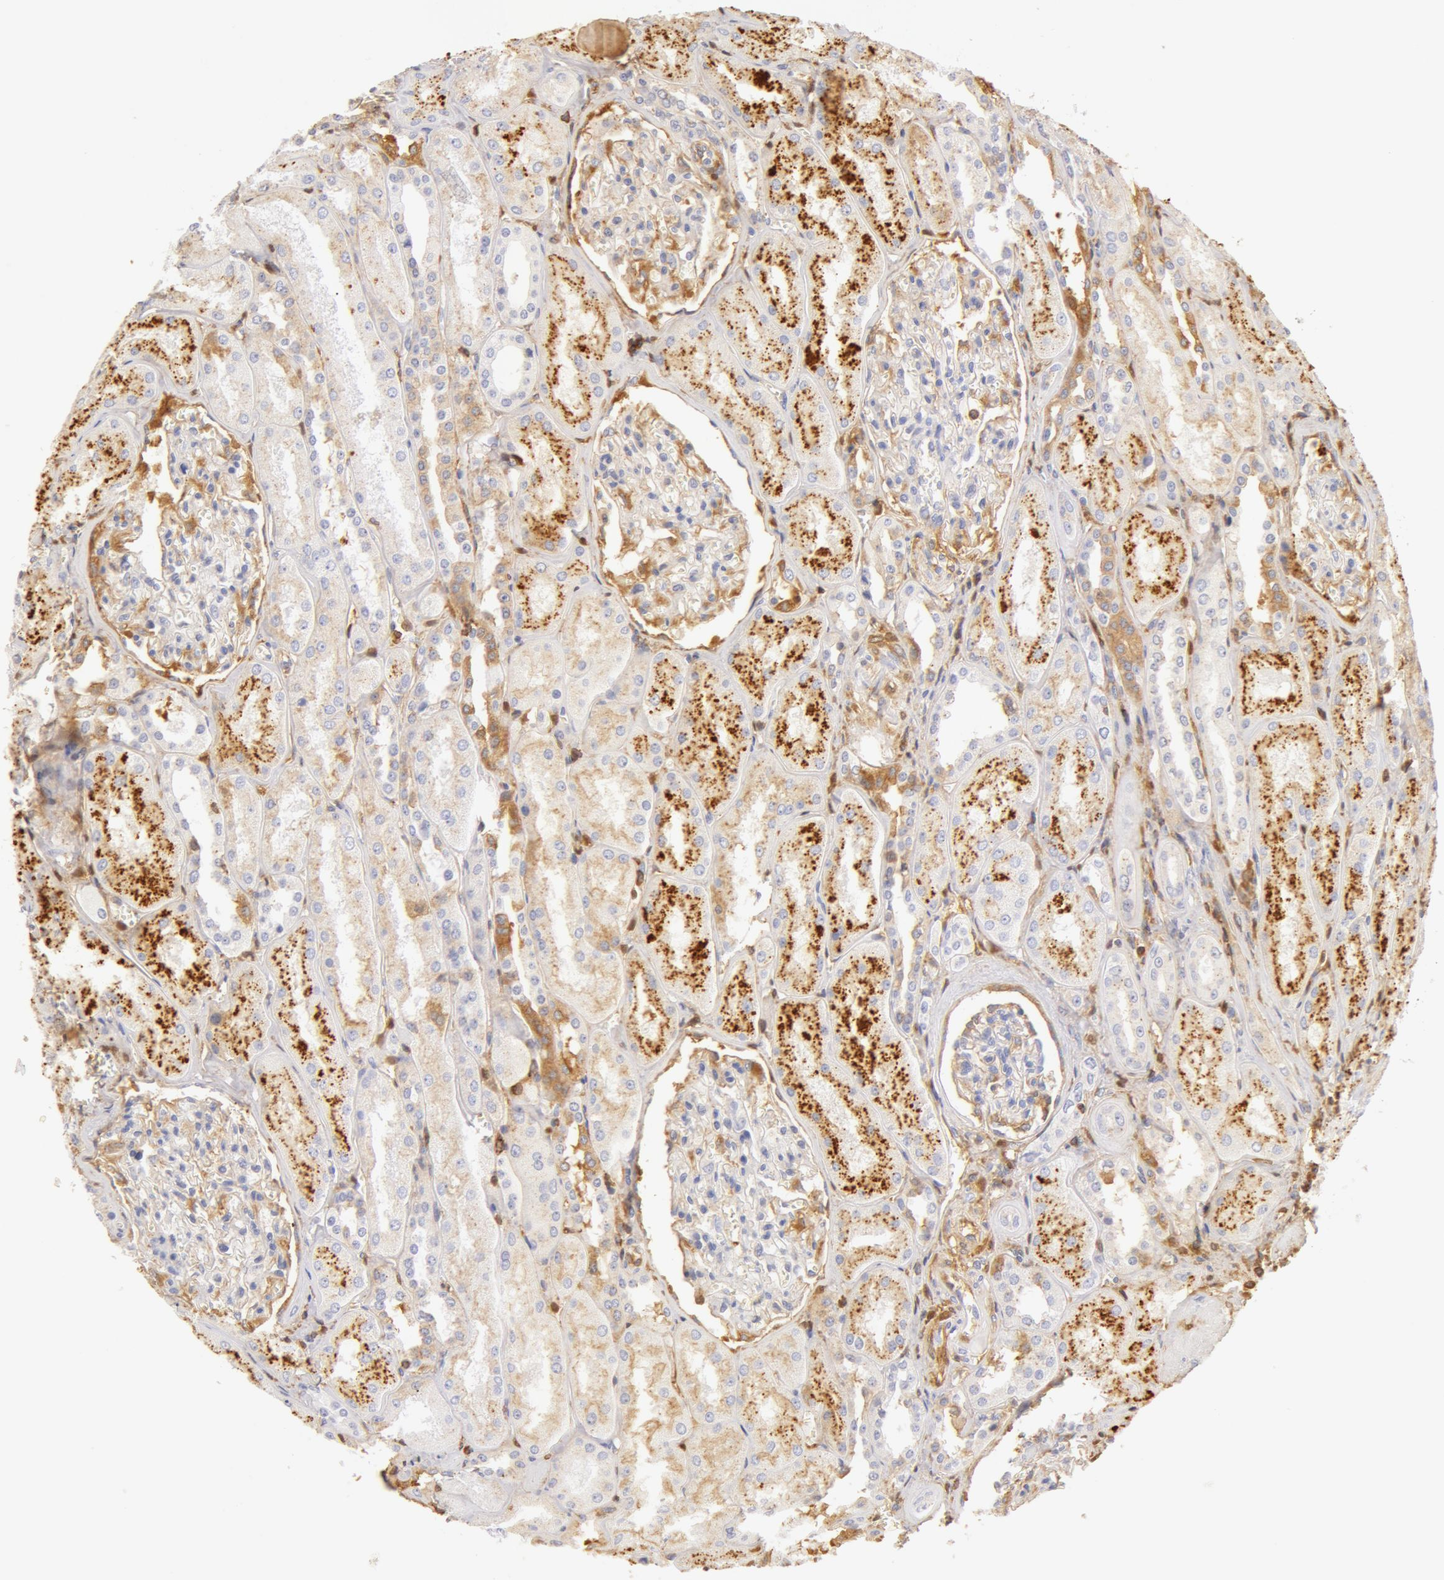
{"staining": {"intensity": "weak", "quantity": "25%-75%", "location": "cytoplasmic/membranous"}, "tissue": "kidney", "cell_type": "Cells in glomeruli", "image_type": "normal", "snomed": [{"axis": "morphology", "description": "Normal tissue, NOS"}, {"axis": "topography", "description": "Kidney"}], "caption": "Protein positivity by IHC reveals weak cytoplasmic/membranous expression in approximately 25%-75% of cells in glomeruli in normal kidney. (Brightfield microscopy of DAB IHC at high magnification).", "gene": "GC", "patient": {"sex": "male", "age": 61}}